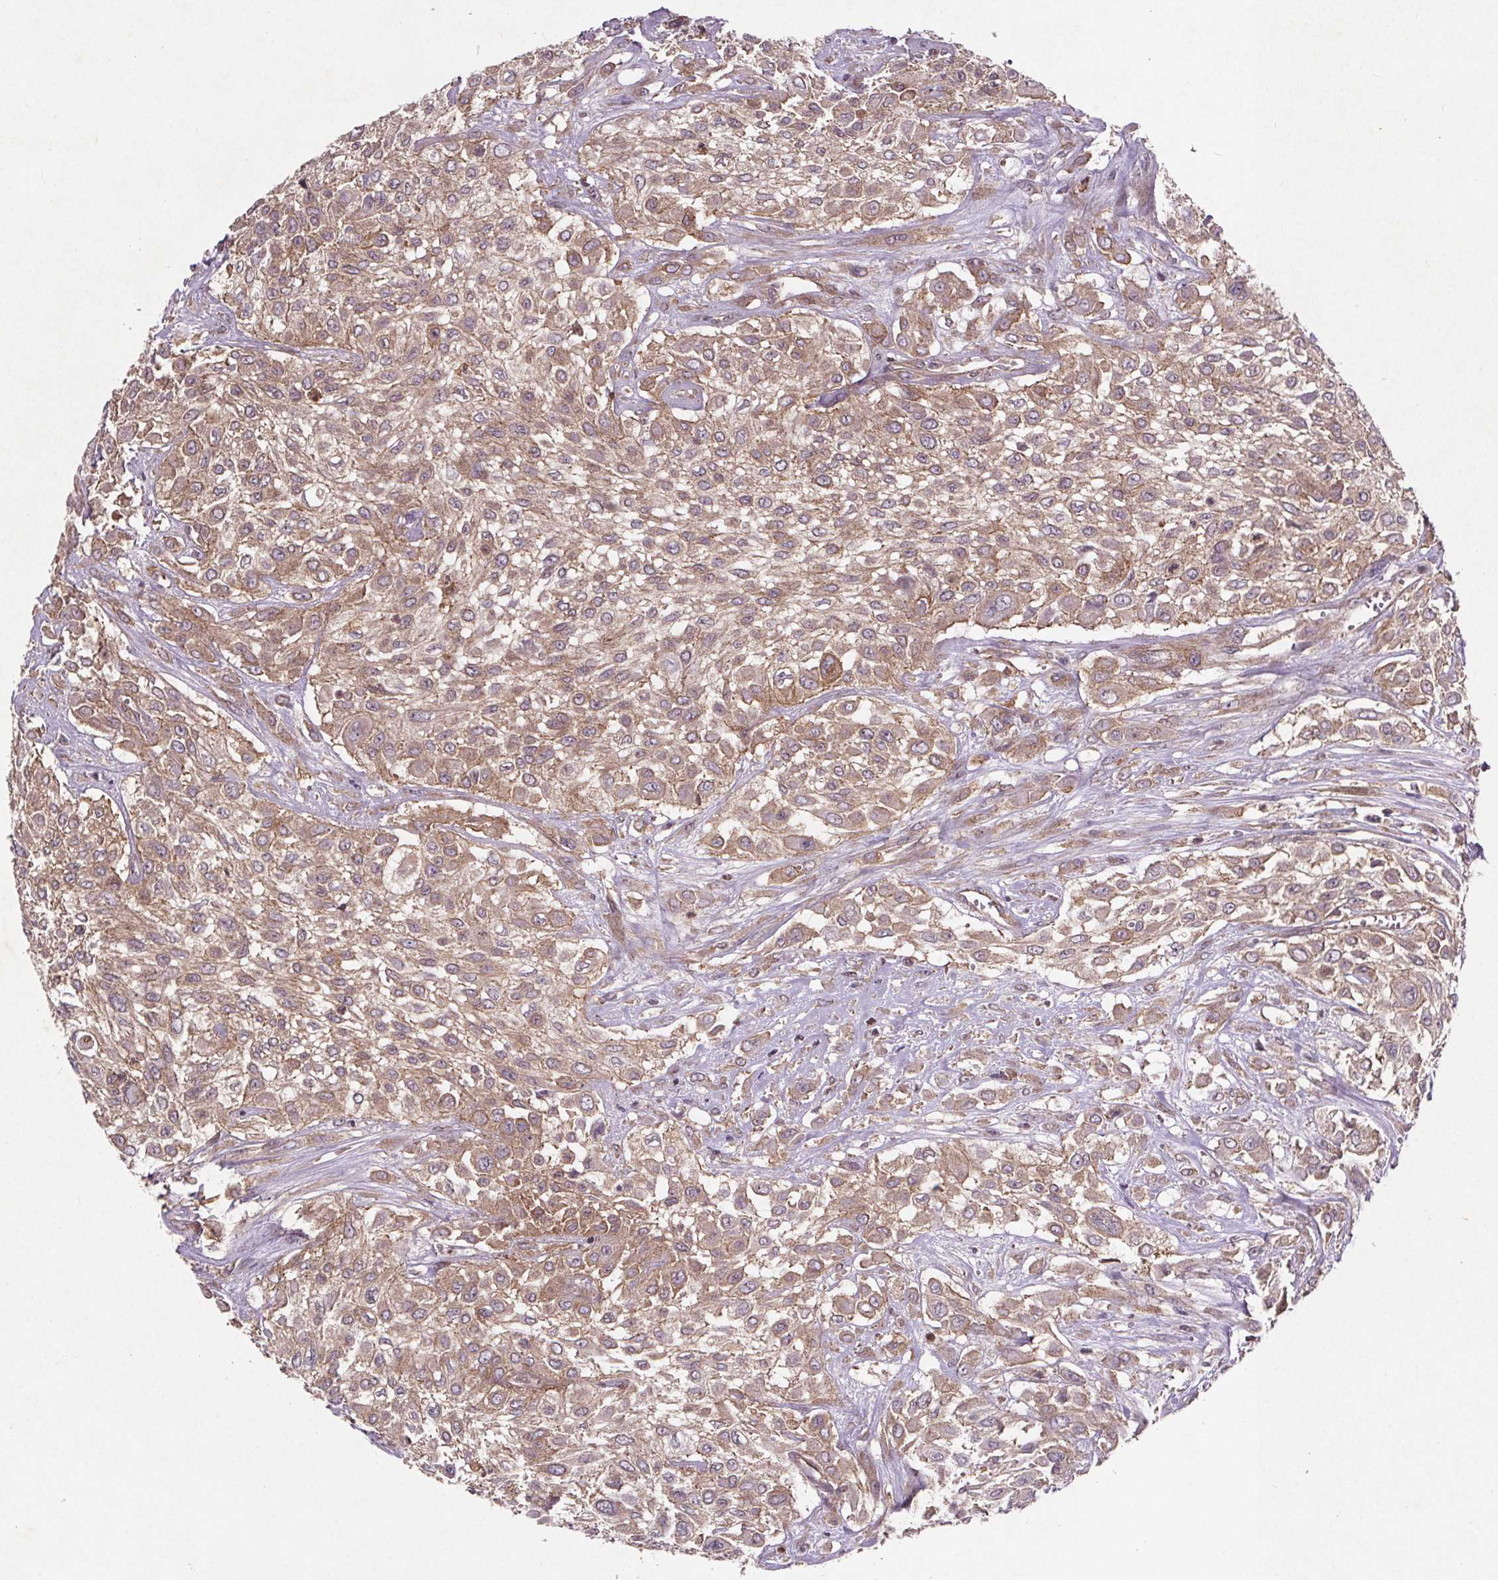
{"staining": {"intensity": "weak", "quantity": ">75%", "location": "cytoplasmic/membranous"}, "tissue": "urothelial cancer", "cell_type": "Tumor cells", "image_type": "cancer", "snomed": [{"axis": "morphology", "description": "Urothelial carcinoma, High grade"}, {"axis": "topography", "description": "Urinary bladder"}], "caption": "A photomicrograph of high-grade urothelial carcinoma stained for a protein demonstrates weak cytoplasmic/membranous brown staining in tumor cells.", "gene": "STRN3", "patient": {"sex": "male", "age": 57}}